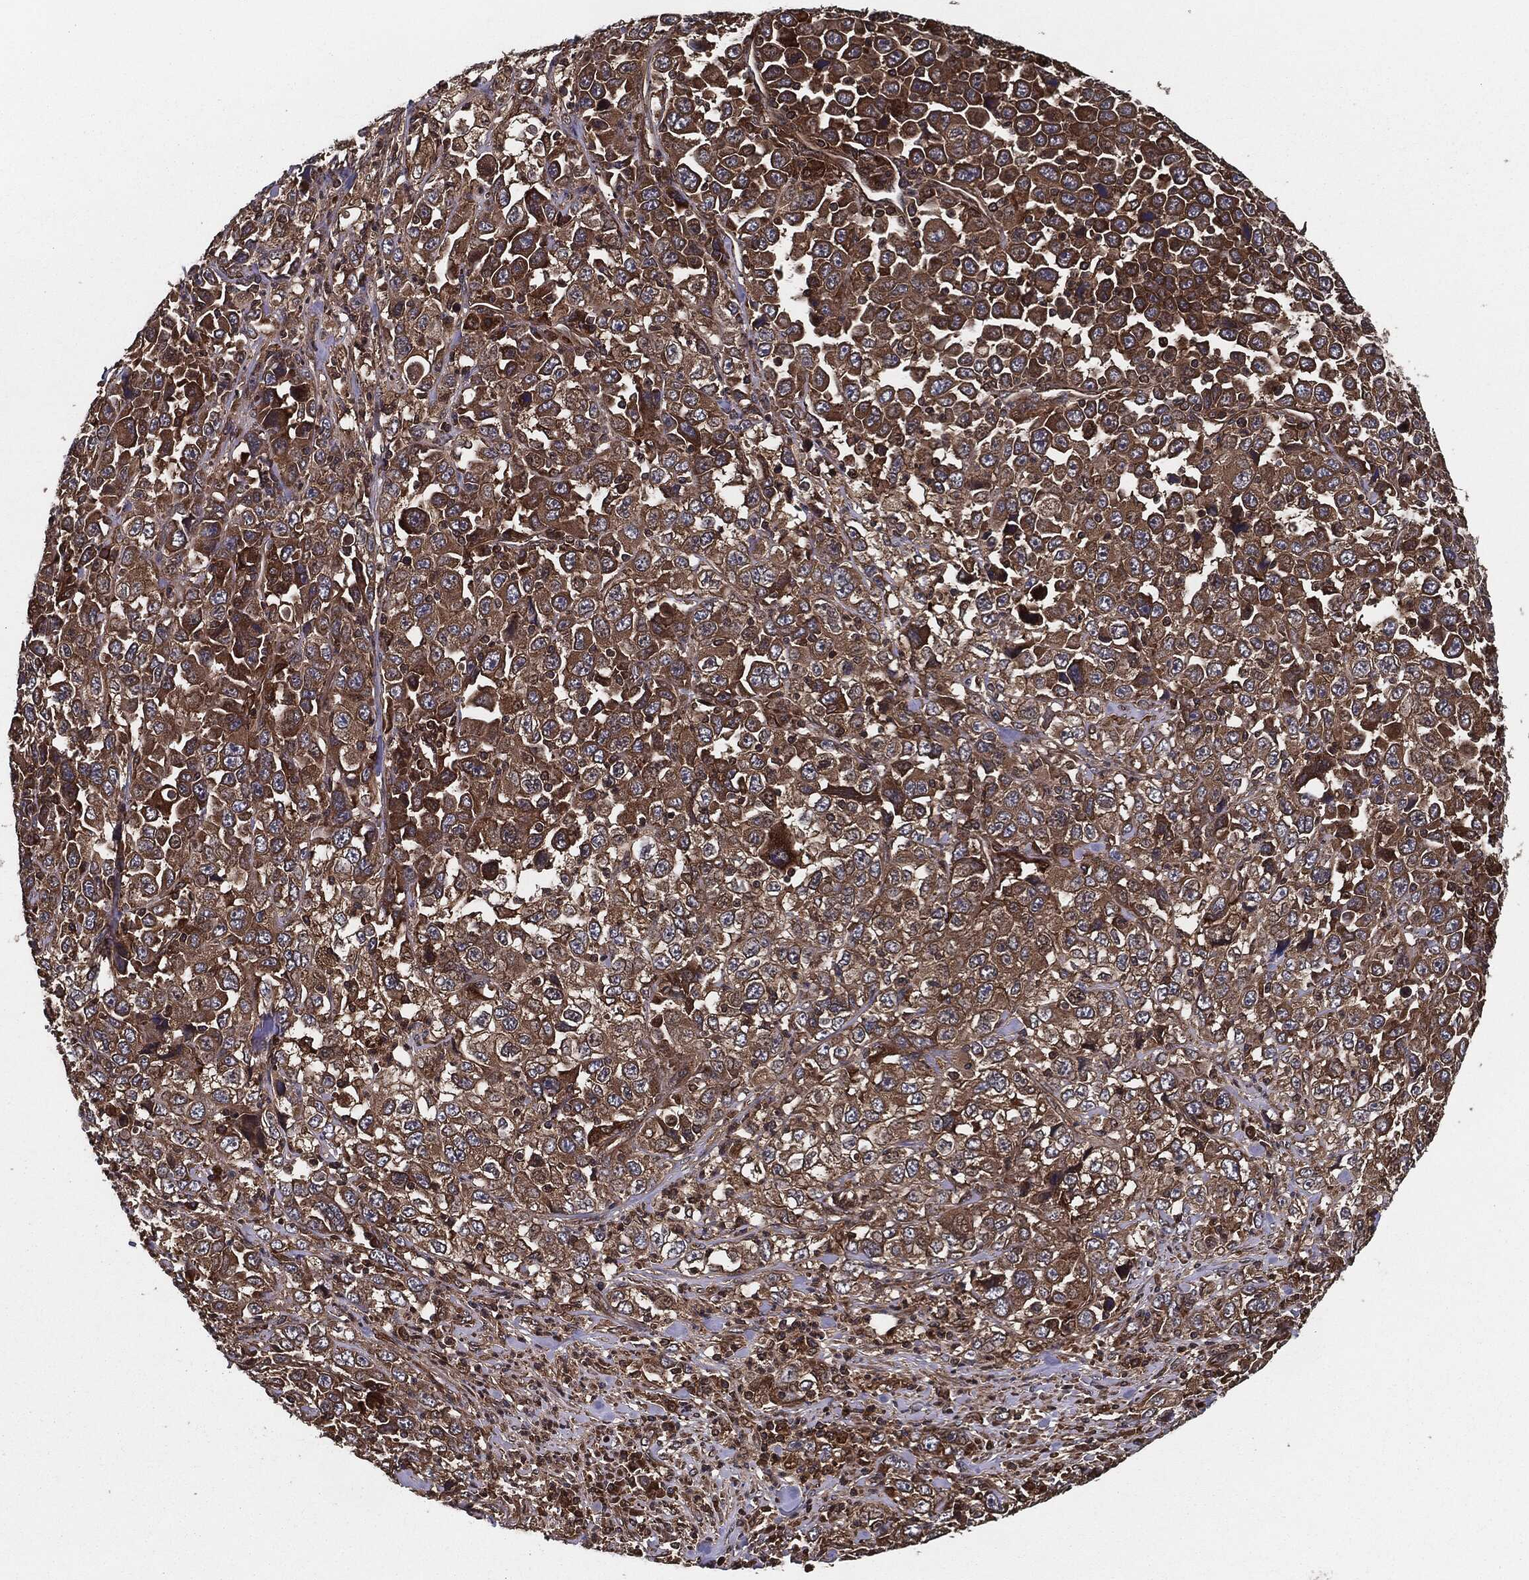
{"staining": {"intensity": "strong", "quantity": ">75%", "location": "cytoplasmic/membranous"}, "tissue": "stomach cancer", "cell_type": "Tumor cells", "image_type": "cancer", "snomed": [{"axis": "morphology", "description": "Normal tissue, NOS"}, {"axis": "morphology", "description": "Adenocarcinoma, NOS"}, {"axis": "topography", "description": "Stomach, upper"}, {"axis": "topography", "description": "Stomach"}], "caption": "Immunohistochemical staining of stomach adenocarcinoma exhibits high levels of strong cytoplasmic/membranous protein staining in about >75% of tumor cells.", "gene": "RAP1GDS1", "patient": {"sex": "male", "age": 59}}